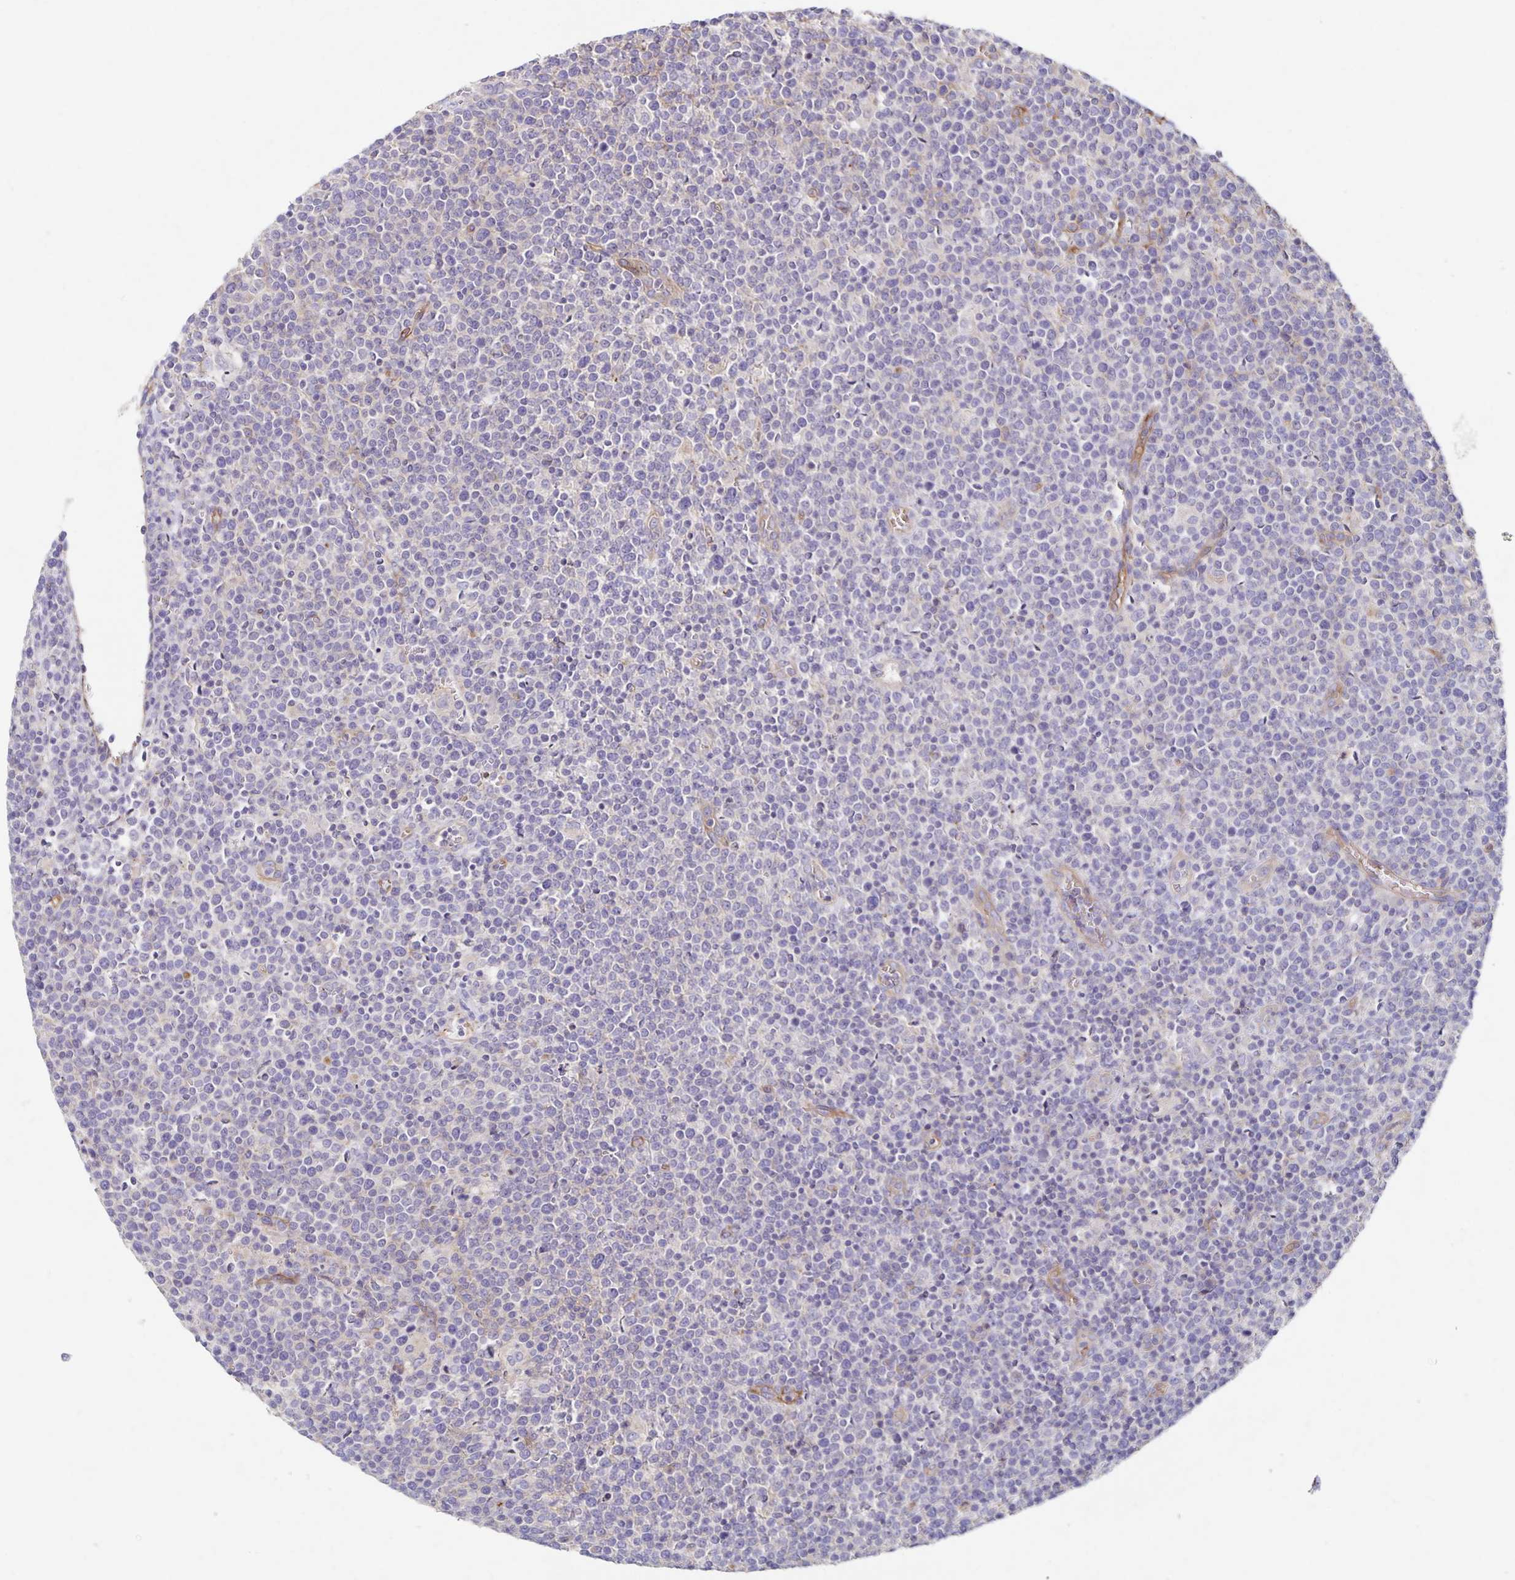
{"staining": {"intensity": "negative", "quantity": "none", "location": "none"}, "tissue": "lymphoma", "cell_type": "Tumor cells", "image_type": "cancer", "snomed": [{"axis": "morphology", "description": "Malignant lymphoma, non-Hodgkin's type, High grade"}, {"axis": "topography", "description": "Lymph node"}], "caption": "Immunohistochemical staining of lymphoma exhibits no significant staining in tumor cells.", "gene": "ITGA2", "patient": {"sex": "male", "age": 61}}